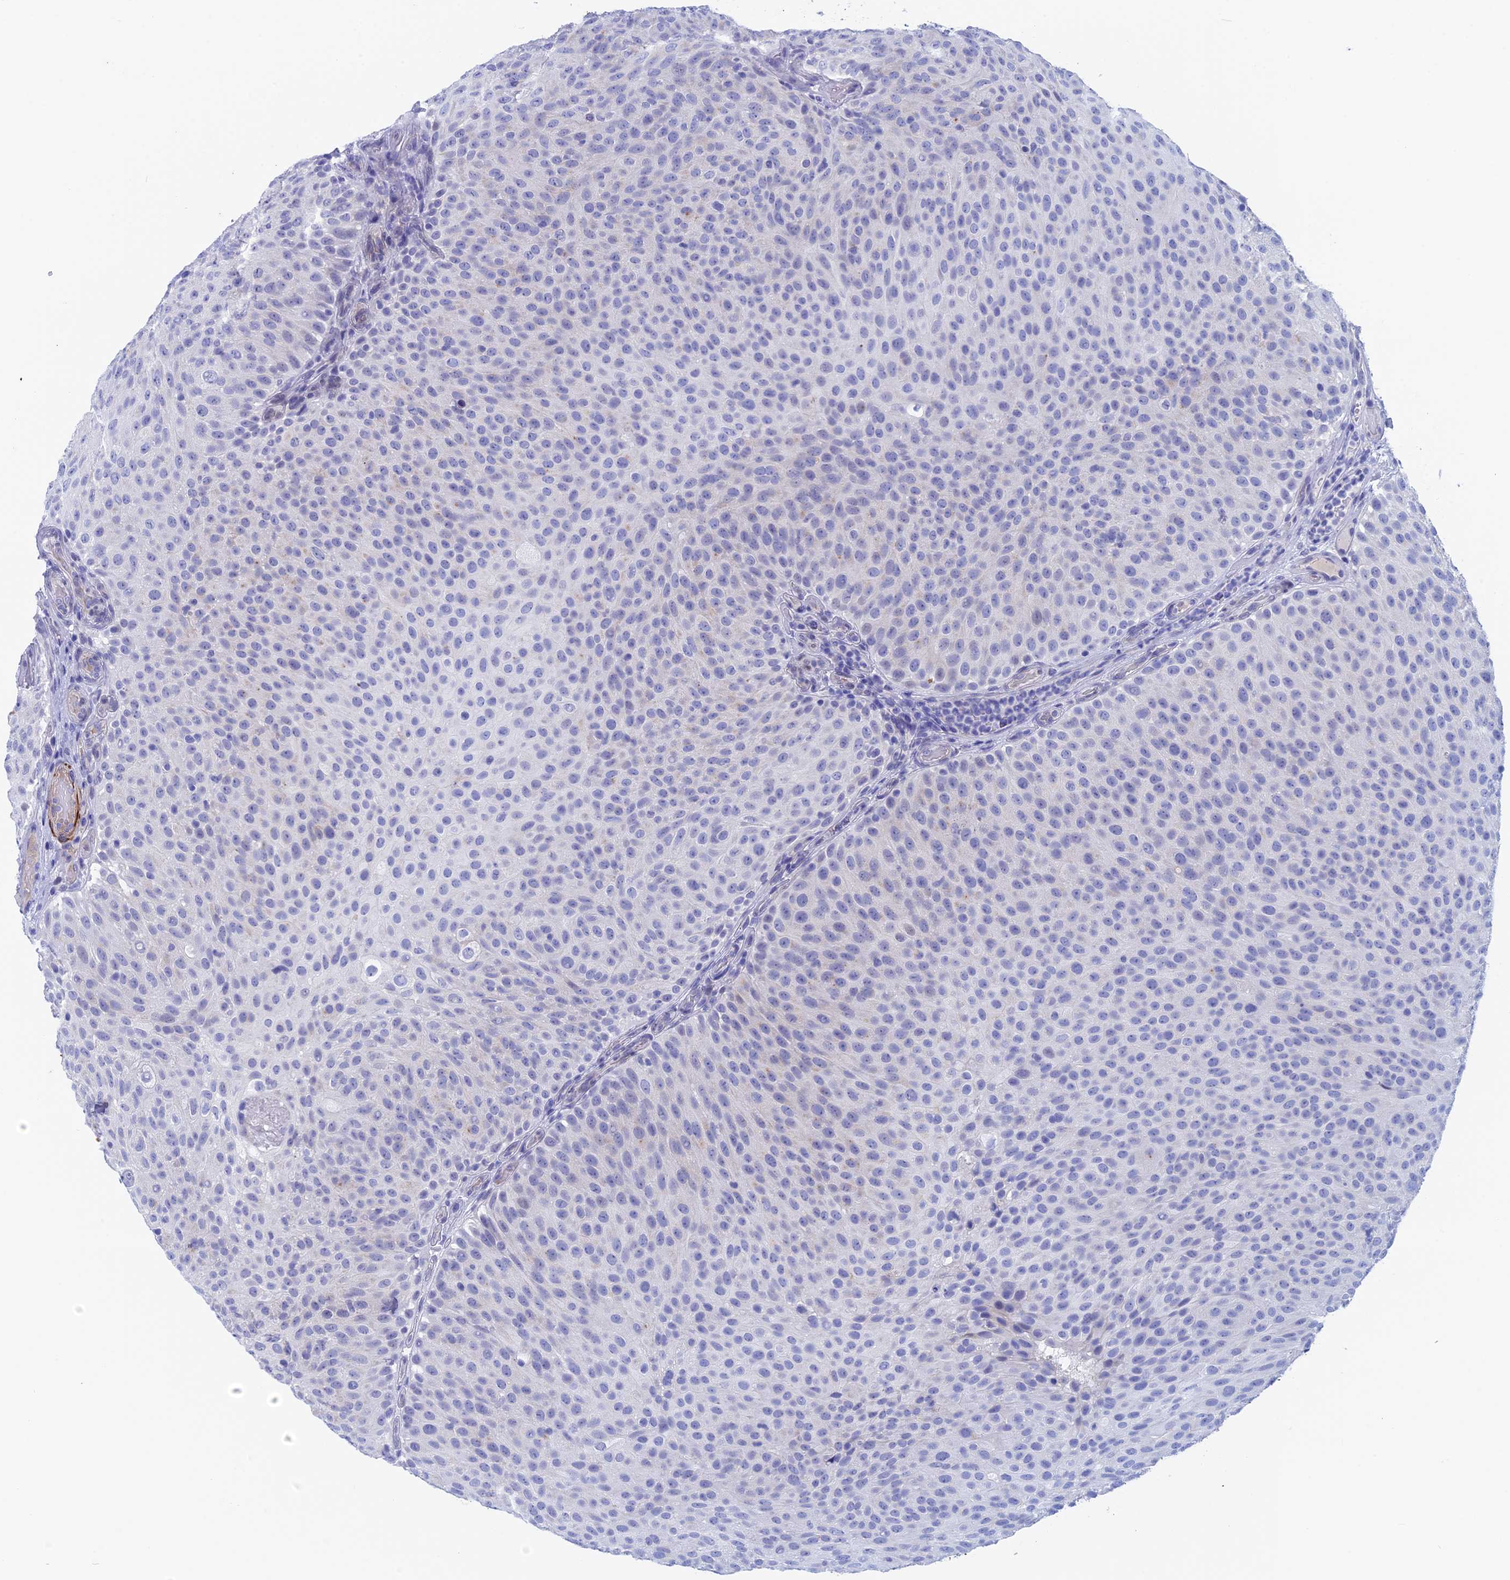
{"staining": {"intensity": "negative", "quantity": "none", "location": "none"}, "tissue": "urothelial cancer", "cell_type": "Tumor cells", "image_type": "cancer", "snomed": [{"axis": "morphology", "description": "Urothelial carcinoma, Low grade"}, {"axis": "topography", "description": "Urinary bladder"}], "caption": "Tumor cells are negative for brown protein staining in urothelial carcinoma (low-grade).", "gene": "WDR83", "patient": {"sex": "male", "age": 78}}